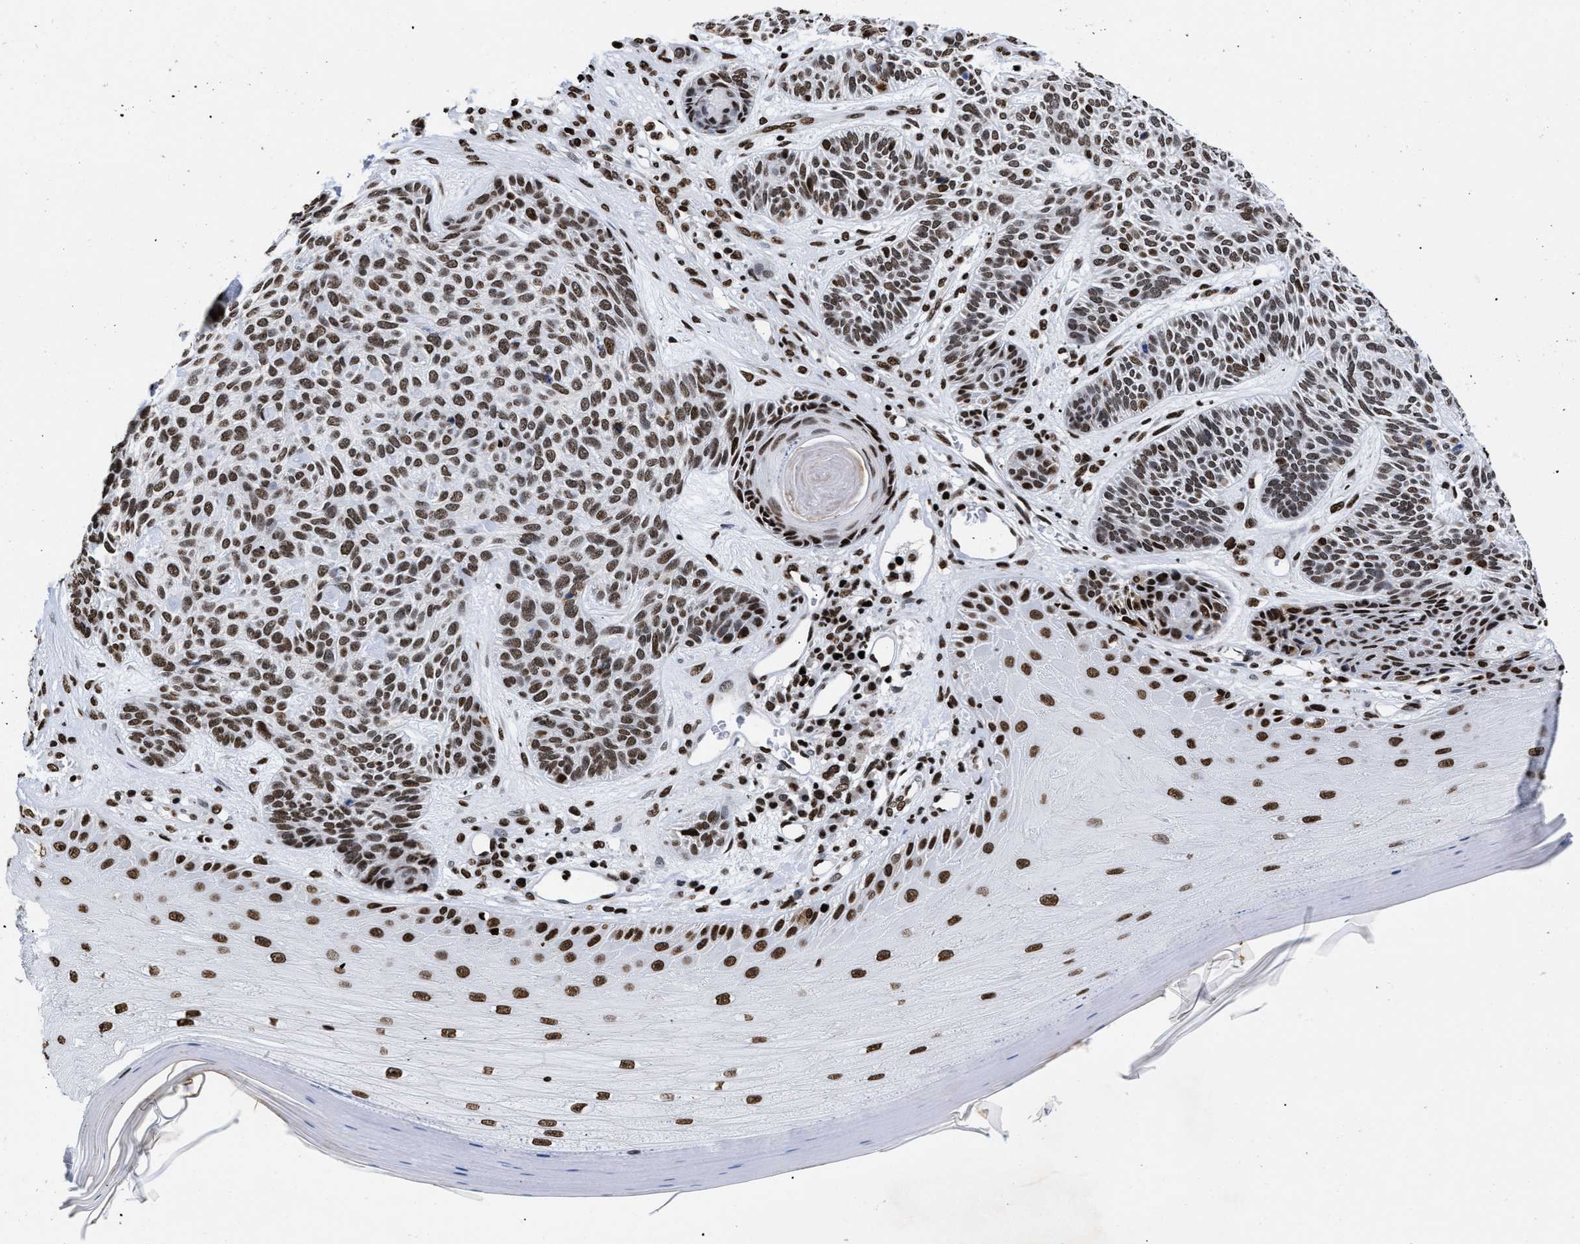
{"staining": {"intensity": "moderate", "quantity": ">75%", "location": "nuclear"}, "tissue": "skin cancer", "cell_type": "Tumor cells", "image_type": "cancer", "snomed": [{"axis": "morphology", "description": "Basal cell carcinoma"}, {"axis": "topography", "description": "Skin"}], "caption": "Skin basal cell carcinoma was stained to show a protein in brown. There is medium levels of moderate nuclear expression in about >75% of tumor cells.", "gene": "CALHM3", "patient": {"sex": "male", "age": 55}}